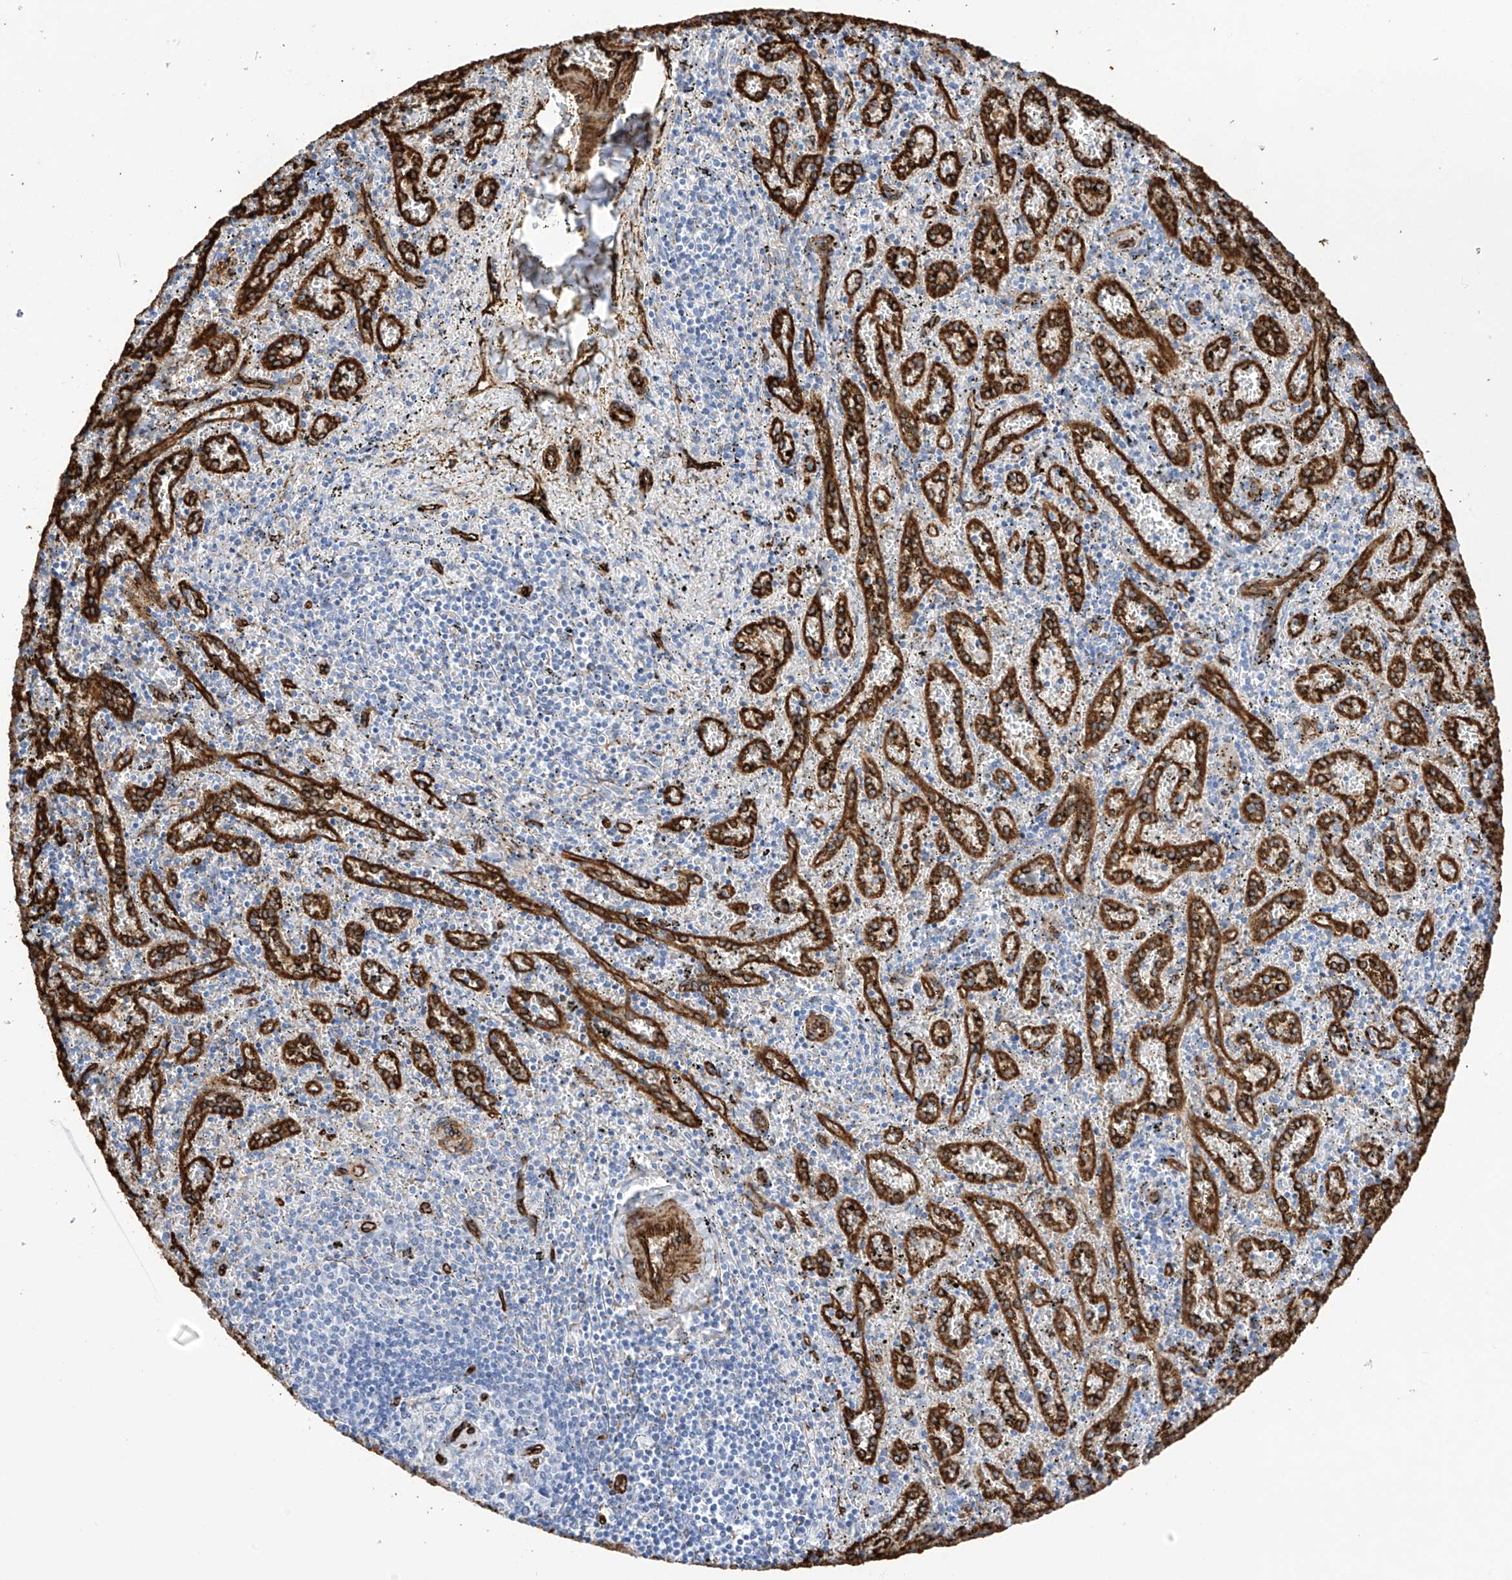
{"staining": {"intensity": "negative", "quantity": "none", "location": "none"}, "tissue": "spleen", "cell_type": "Cells in red pulp", "image_type": "normal", "snomed": [{"axis": "morphology", "description": "Normal tissue, NOS"}, {"axis": "topography", "description": "Spleen"}], "caption": "Histopathology image shows no protein positivity in cells in red pulp of benign spleen. (IHC, brightfield microscopy, high magnification).", "gene": "UBTD1", "patient": {"sex": "male", "age": 11}}